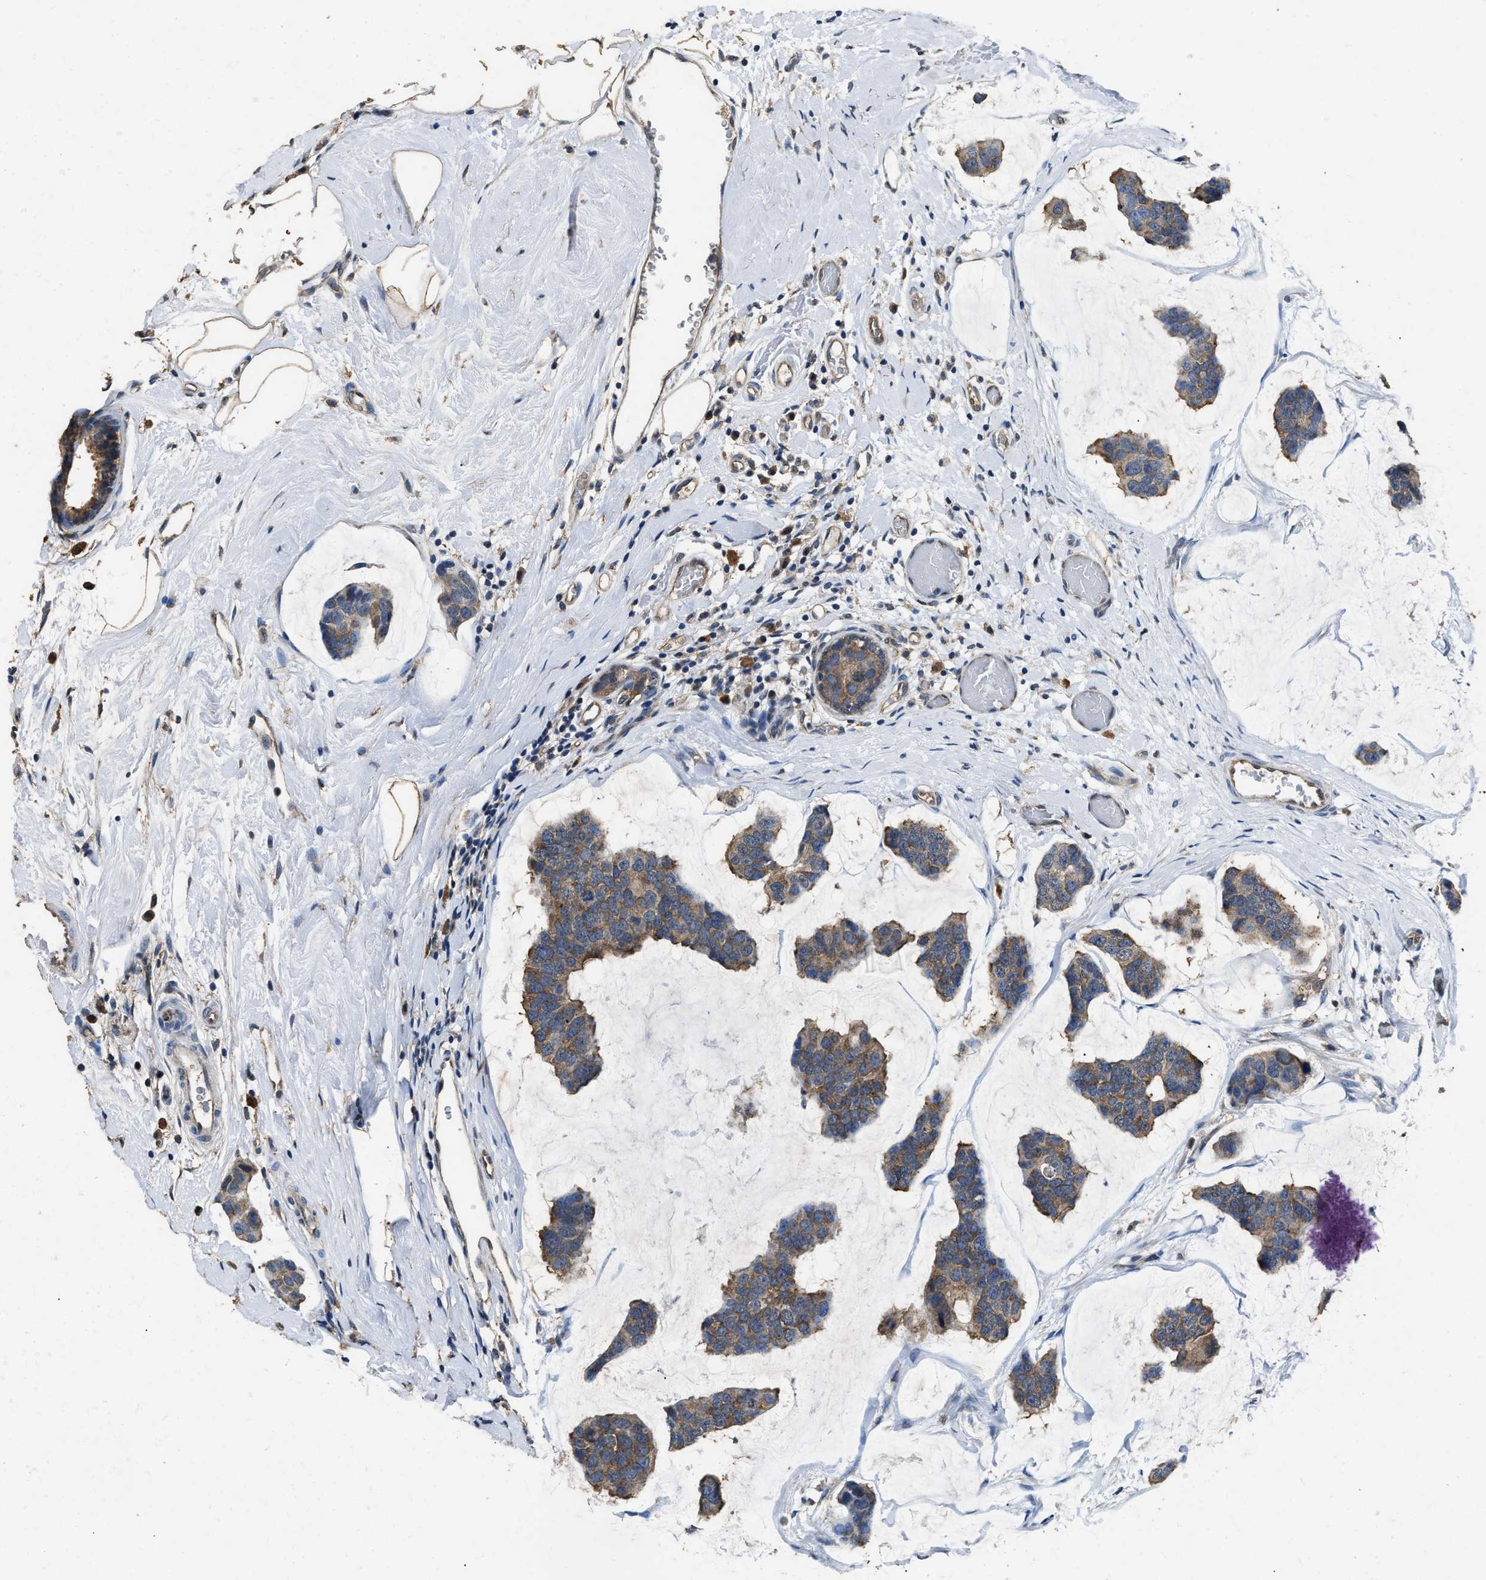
{"staining": {"intensity": "moderate", "quantity": ">75%", "location": "cytoplasmic/membranous"}, "tissue": "breast cancer", "cell_type": "Tumor cells", "image_type": "cancer", "snomed": [{"axis": "morphology", "description": "Normal tissue, NOS"}, {"axis": "morphology", "description": "Duct carcinoma"}, {"axis": "topography", "description": "Breast"}], "caption": "Immunohistochemical staining of breast cancer demonstrates medium levels of moderate cytoplasmic/membranous positivity in approximately >75% of tumor cells.", "gene": "YWHAE", "patient": {"sex": "female", "age": 50}}